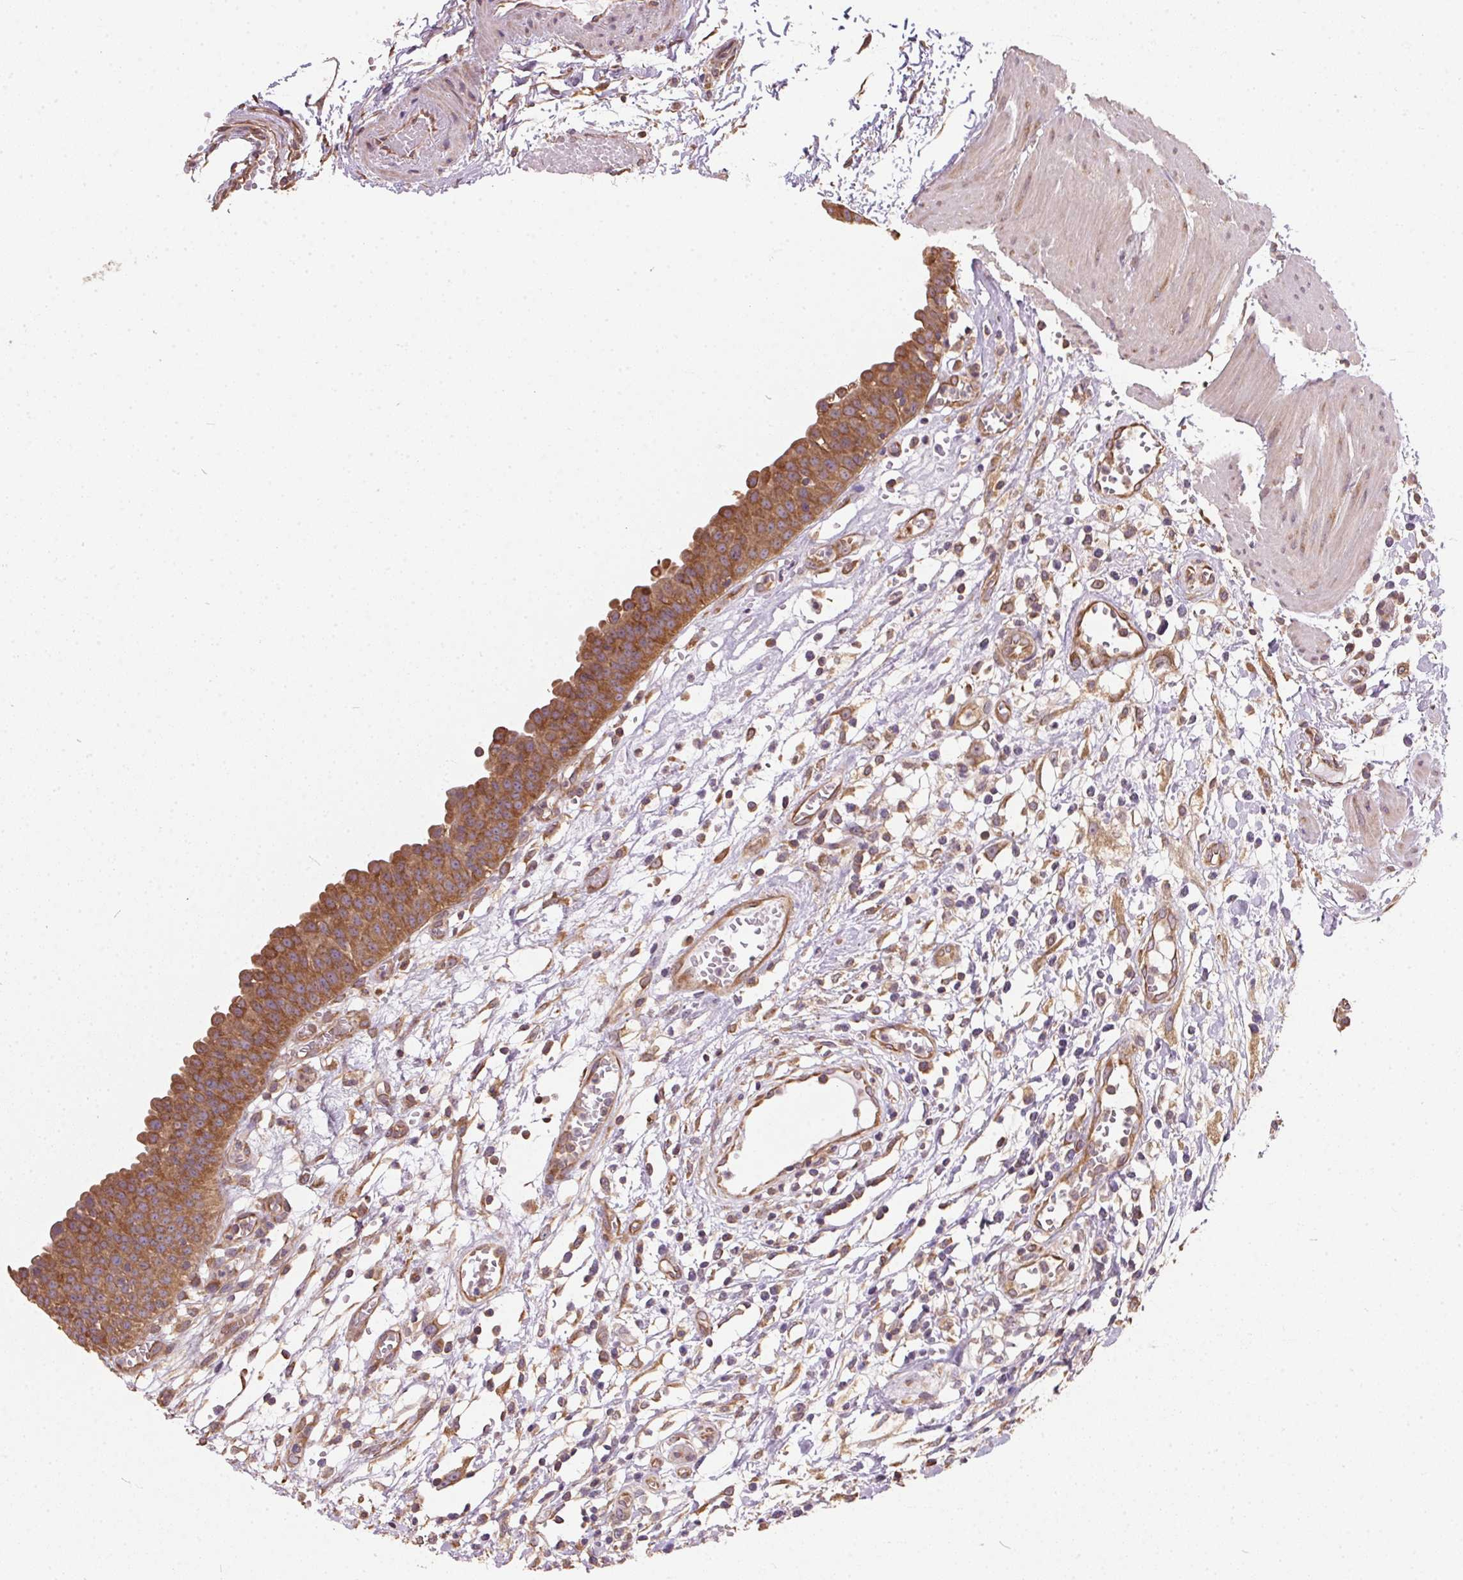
{"staining": {"intensity": "strong", "quantity": ">75%", "location": "cytoplasmic/membranous"}, "tissue": "urinary bladder", "cell_type": "Urothelial cells", "image_type": "normal", "snomed": [{"axis": "morphology", "description": "Normal tissue, NOS"}, {"axis": "topography", "description": "Urinary bladder"}], "caption": "Protein analysis of benign urinary bladder displays strong cytoplasmic/membranous positivity in approximately >75% of urothelial cells.", "gene": "EIF2S1", "patient": {"sex": "male", "age": 64}}